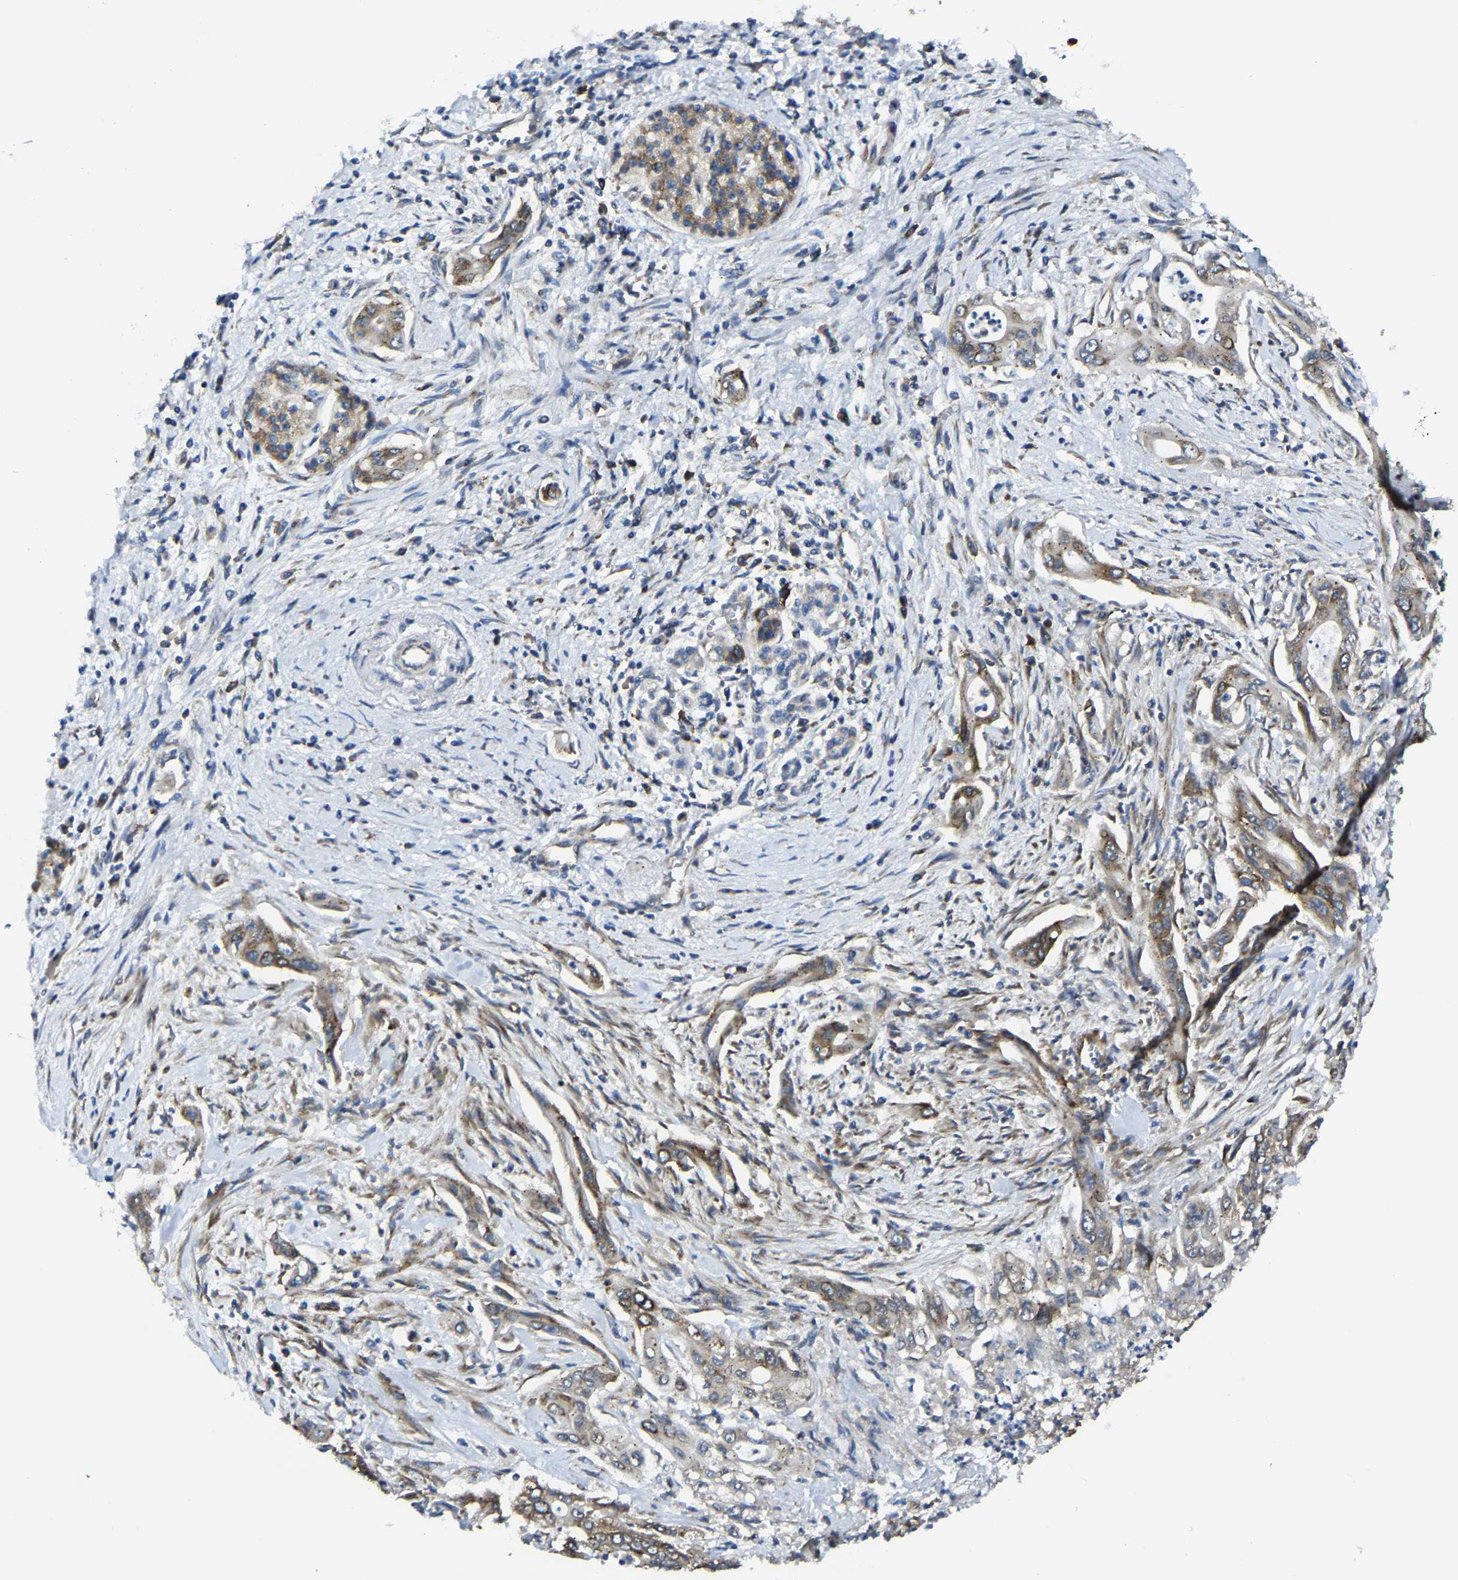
{"staining": {"intensity": "moderate", "quantity": ">75%", "location": "cytoplasmic/membranous"}, "tissue": "pancreatic cancer", "cell_type": "Tumor cells", "image_type": "cancer", "snomed": [{"axis": "morphology", "description": "Adenocarcinoma, NOS"}, {"axis": "topography", "description": "Pancreas"}], "caption": "Human pancreatic adenocarcinoma stained with a protein marker reveals moderate staining in tumor cells.", "gene": "G3BP2", "patient": {"sex": "male", "age": 58}}